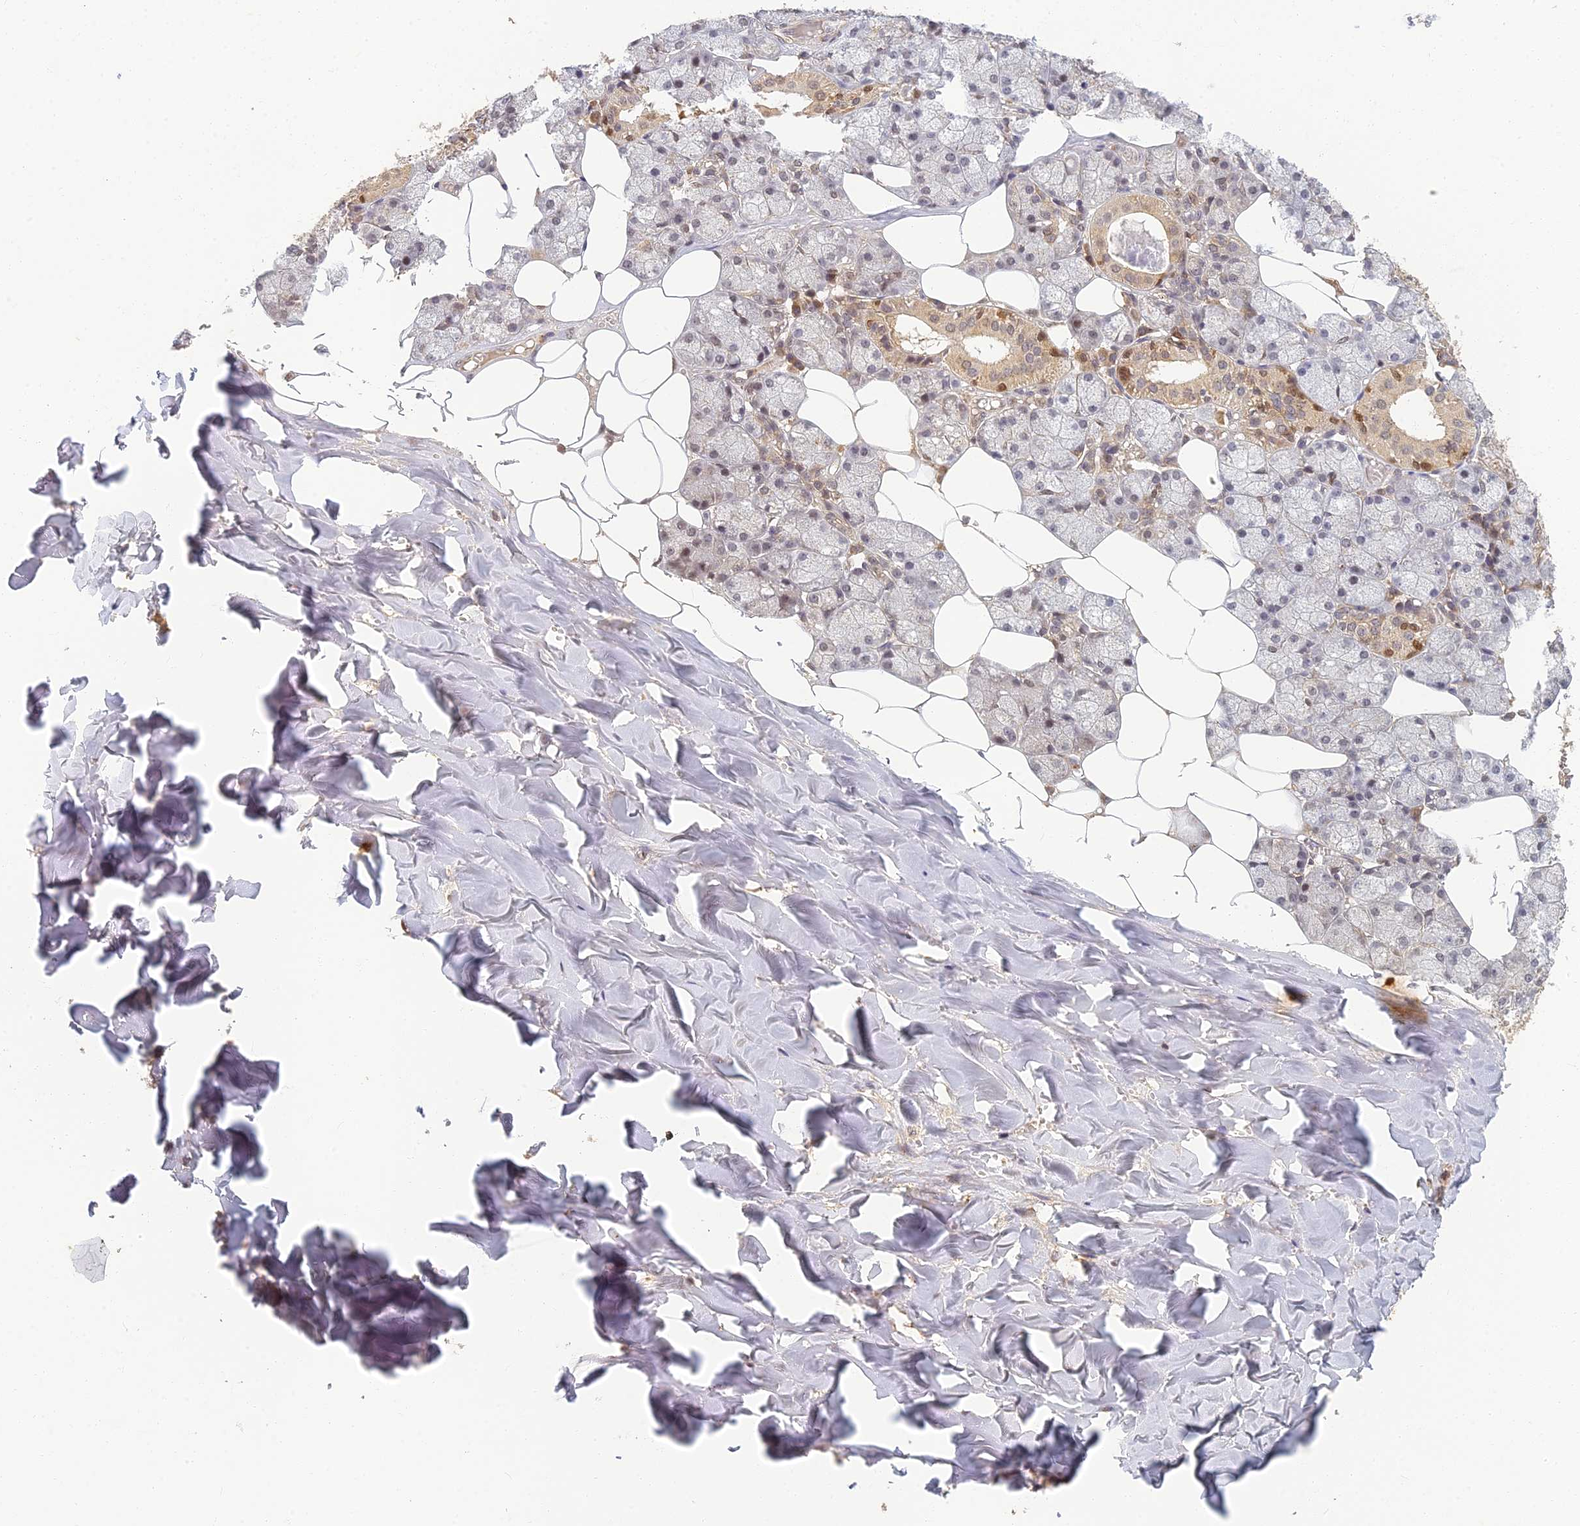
{"staining": {"intensity": "moderate", "quantity": "25%-75%", "location": "cytoplasmic/membranous"}, "tissue": "salivary gland", "cell_type": "Glandular cells", "image_type": "normal", "snomed": [{"axis": "morphology", "description": "Normal tissue, NOS"}, {"axis": "topography", "description": "Salivary gland"}], "caption": "Protein analysis of unremarkable salivary gland shows moderate cytoplasmic/membranous staining in approximately 25%-75% of glandular cells.", "gene": "RGL3", "patient": {"sex": "male", "age": 62}}